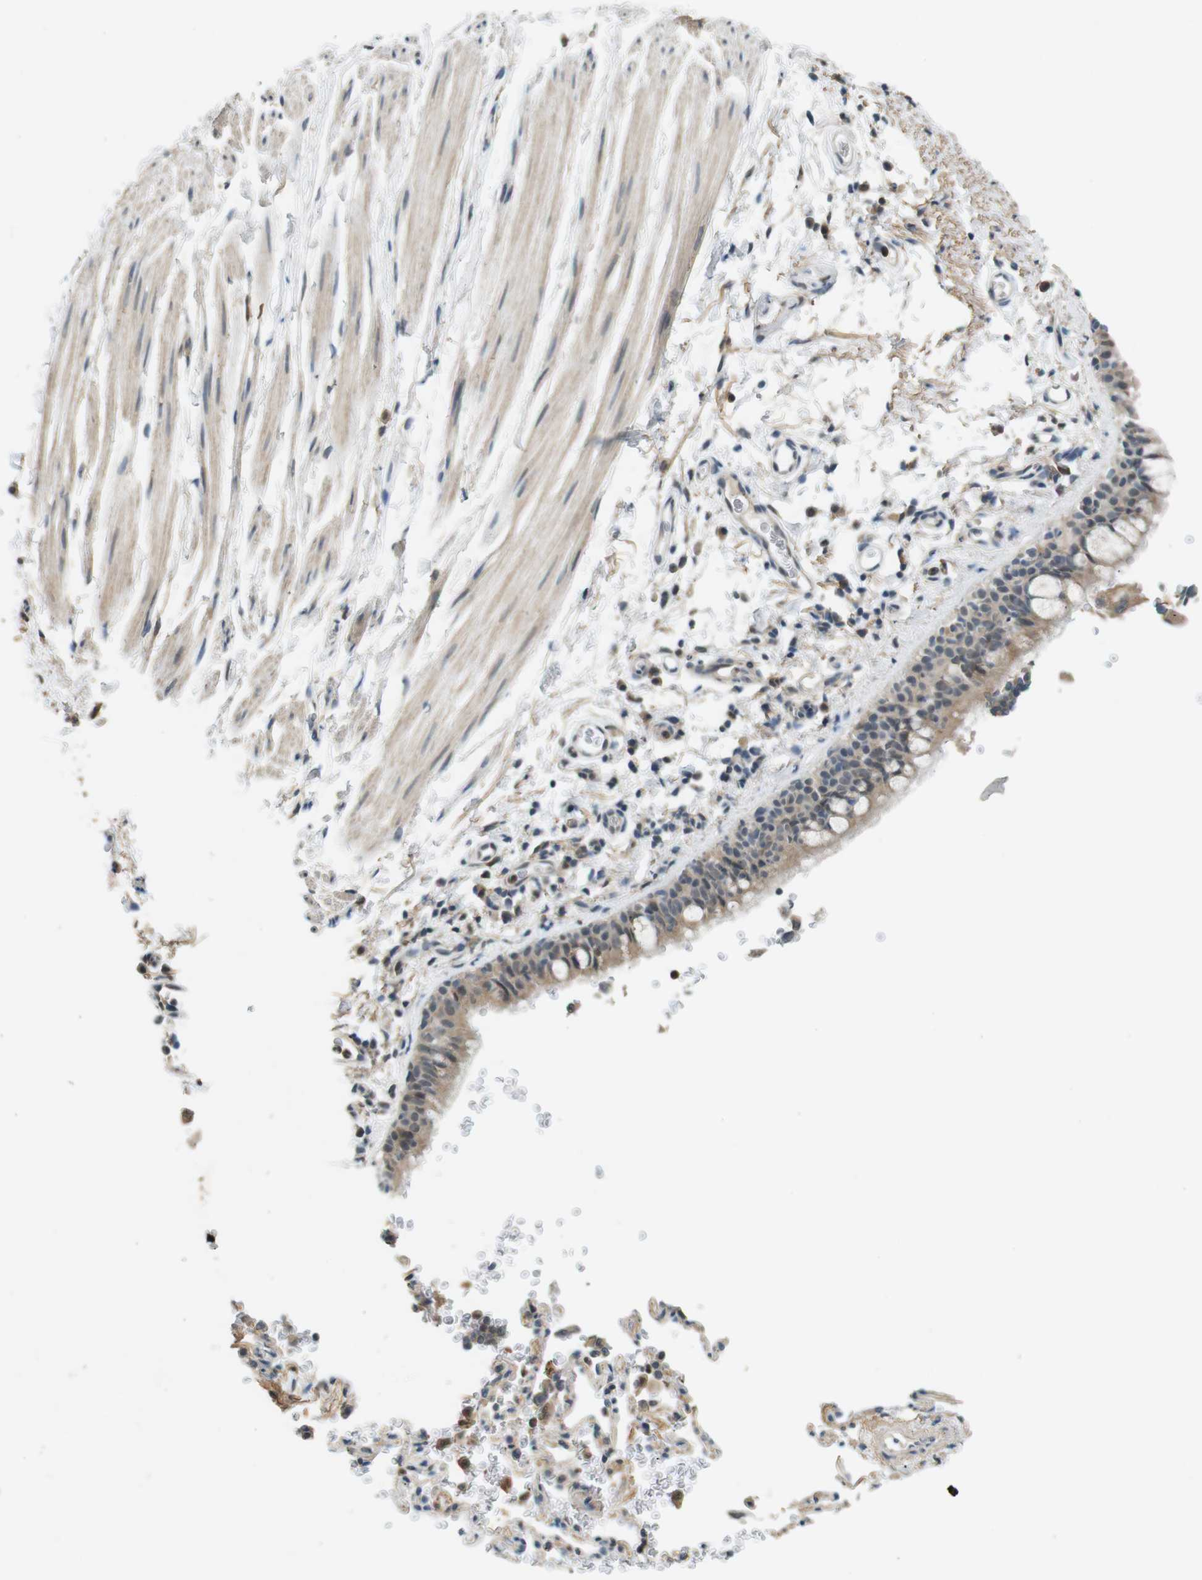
{"staining": {"intensity": "weak", "quantity": ">75%", "location": "cytoplasmic/membranous"}, "tissue": "bronchus", "cell_type": "Respiratory epithelial cells", "image_type": "normal", "snomed": [{"axis": "morphology", "description": "Normal tissue, NOS"}, {"axis": "morphology", "description": "Malignant melanoma, Metastatic site"}, {"axis": "topography", "description": "Bronchus"}, {"axis": "topography", "description": "Lung"}], "caption": "Benign bronchus demonstrates weak cytoplasmic/membranous expression in approximately >75% of respiratory epithelial cells.", "gene": "CDK14", "patient": {"sex": "male", "age": 64}}